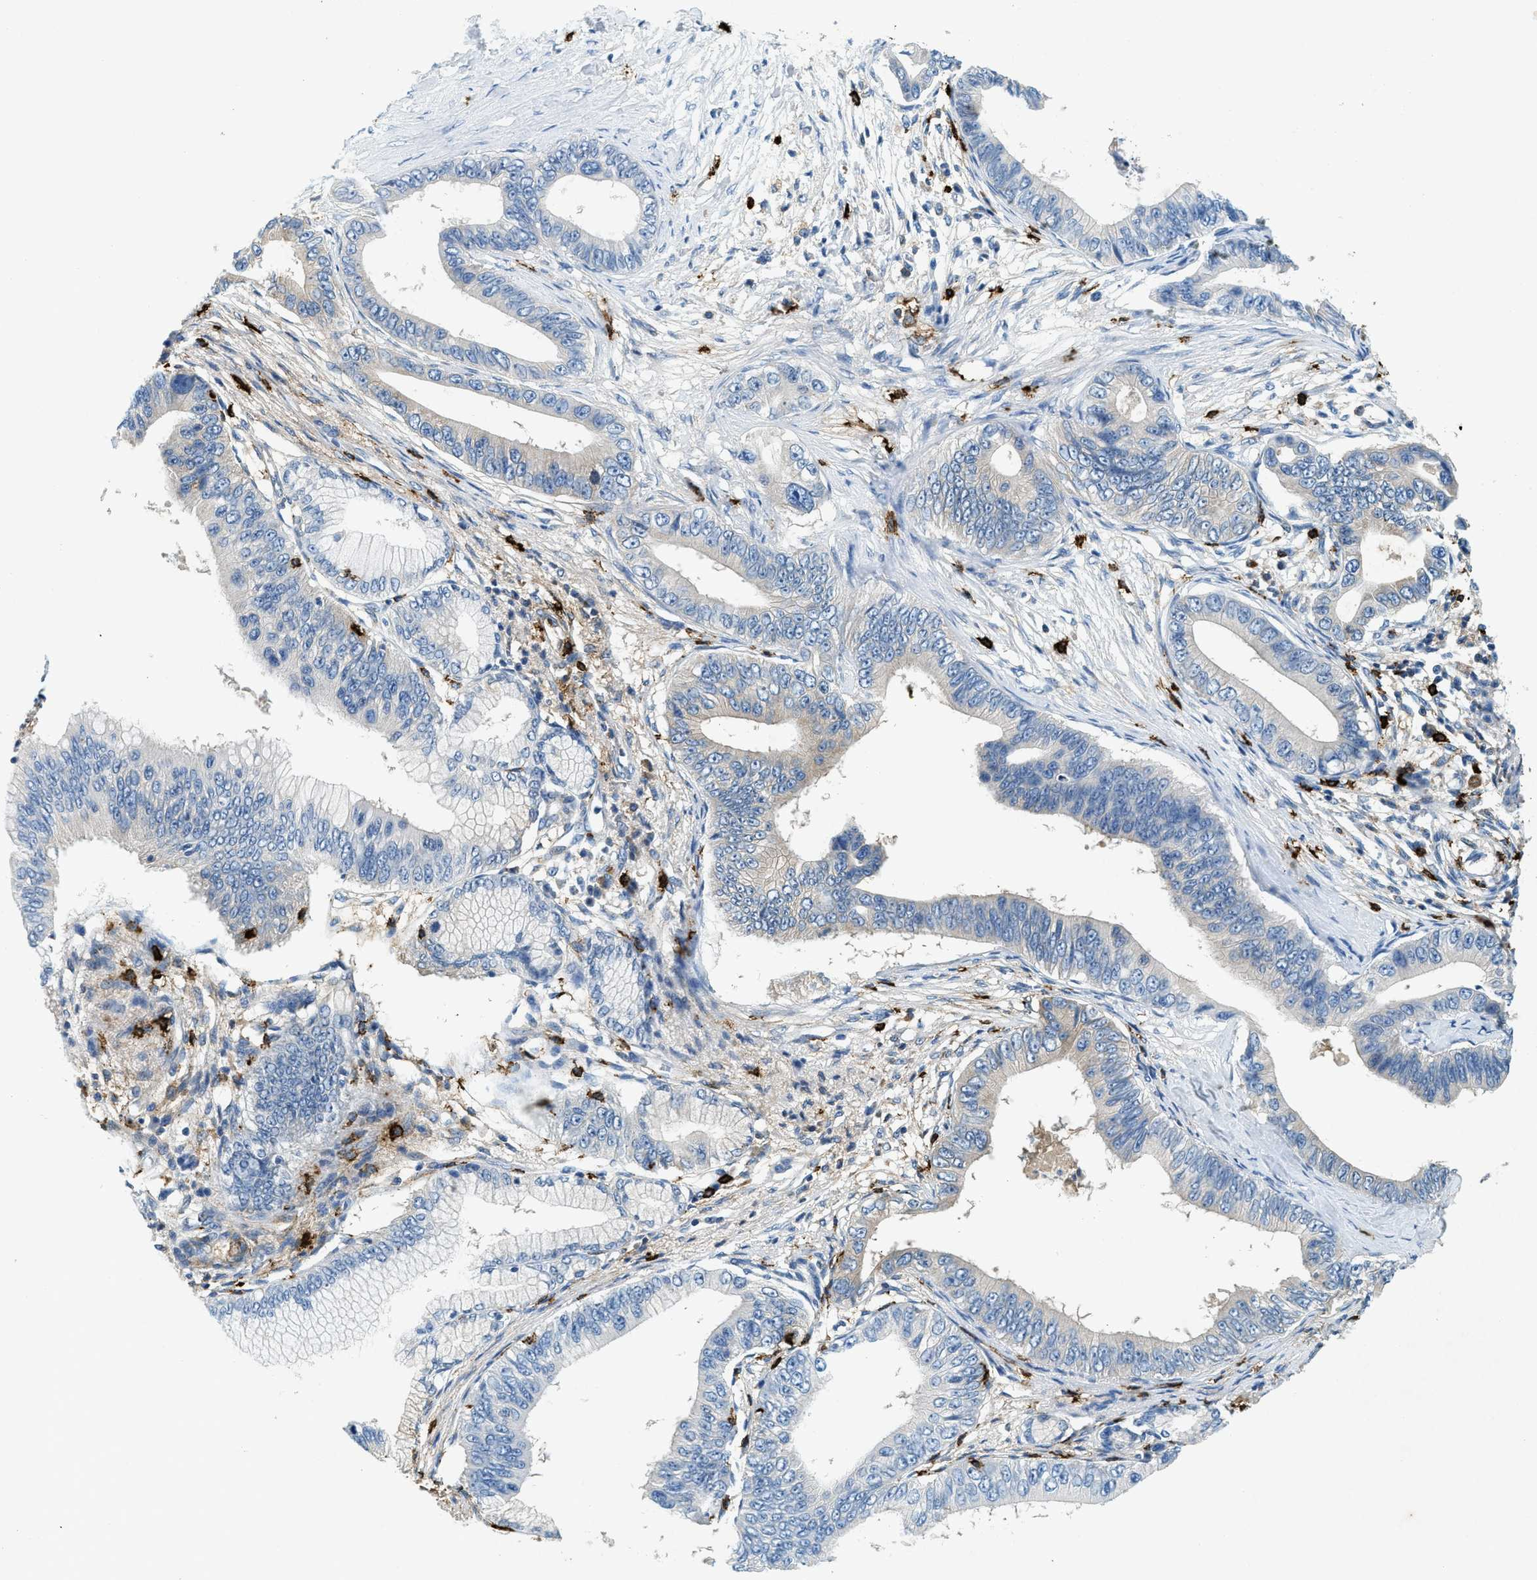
{"staining": {"intensity": "negative", "quantity": "none", "location": "none"}, "tissue": "pancreatic cancer", "cell_type": "Tumor cells", "image_type": "cancer", "snomed": [{"axis": "morphology", "description": "Adenocarcinoma, NOS"}, {"axis": "topography", "description": "Pancreas"}], "caption": "The immunohistochemistry (IHC) histopathology image has no significant expression in tumor cells of pancreatic cancer tissue.", "gene": "TPSAB1", "patient": {"sex": "male", "age": 77}}